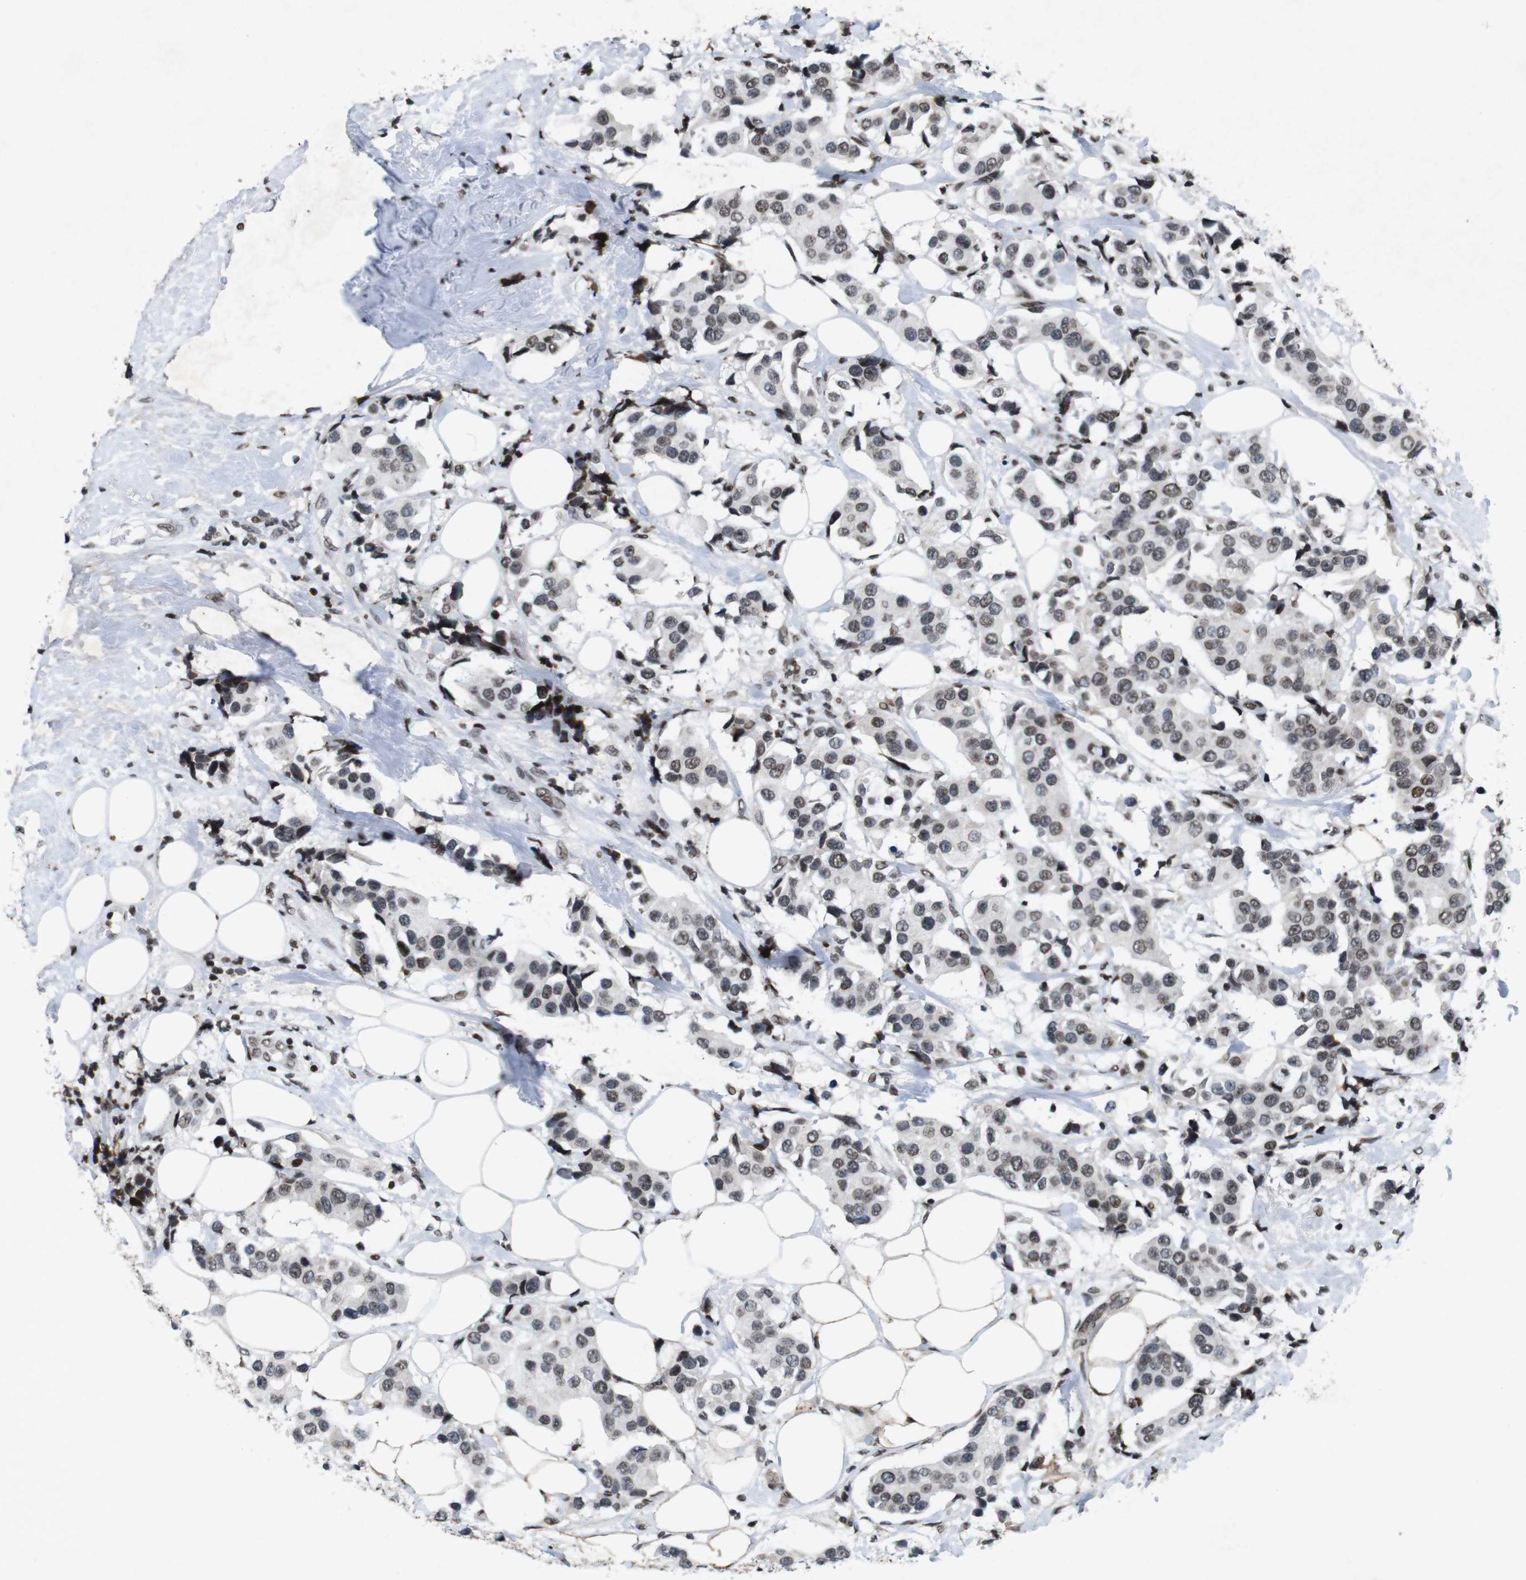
{"staining": {"intensity": "weak", "quantity": ">75%", "location": "nuclear"}, "tissue": "breast cancer", "cell_type": "Tumor cells", "image_type": "cancer", "snomed": [{"axis": "morphology", "description": "Normal tissue, NOS"}, {"axis": "morphology", "description": "Duct carcinoma"}, {"axis": "topography", "description": "Breast"}], "caption": "Immunohistochemistry (IHC) photomicrograph of human breast cancer (intraductal carcinoma) stained for a protein (brown), which demonstrates low levels of weak nuclear staining in approximately >75% of tumor cells.", "gene": "MAGEH1", "patient": {"sex": "female", "age": 39}}